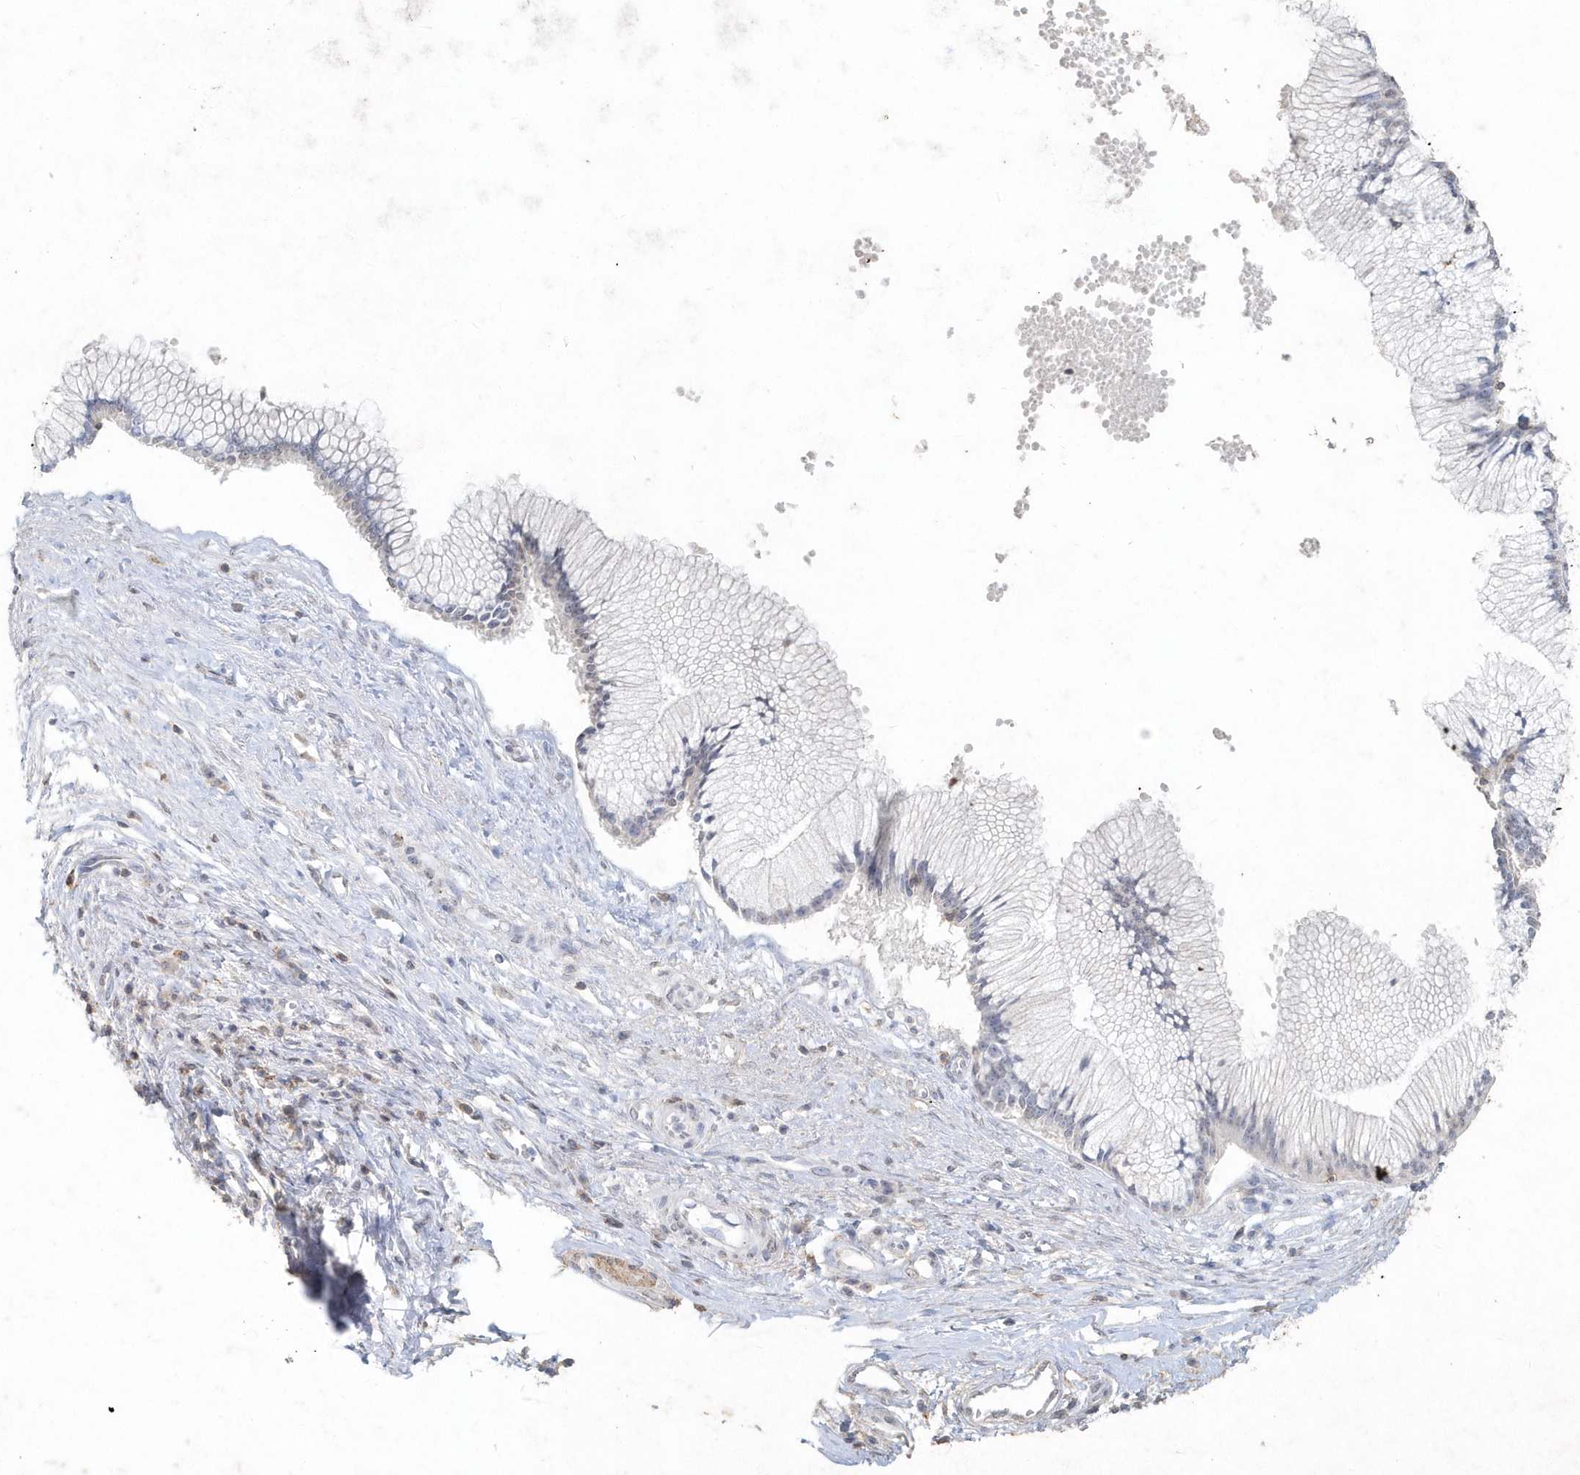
{"staining": {"intensity": "weak", "quantity": "<25%", "location": "cytoplasmic/membranous,nuclear"}, "tissue": "pancreatic cancer", "cell_type": "Tumor cells", "image_type": "cancer", "snomed": [{"axis": "morphology", "description": "Adenocarcinoma, NOS"}, {"axis": "topography", "description": "Pancreas"}], "caption": "Tumor cells are negative for brown protein staining in adenocarcinoma (pancreatic).", "gene": "PDCD1", "patient": {"sex": "male", "age": 68}}